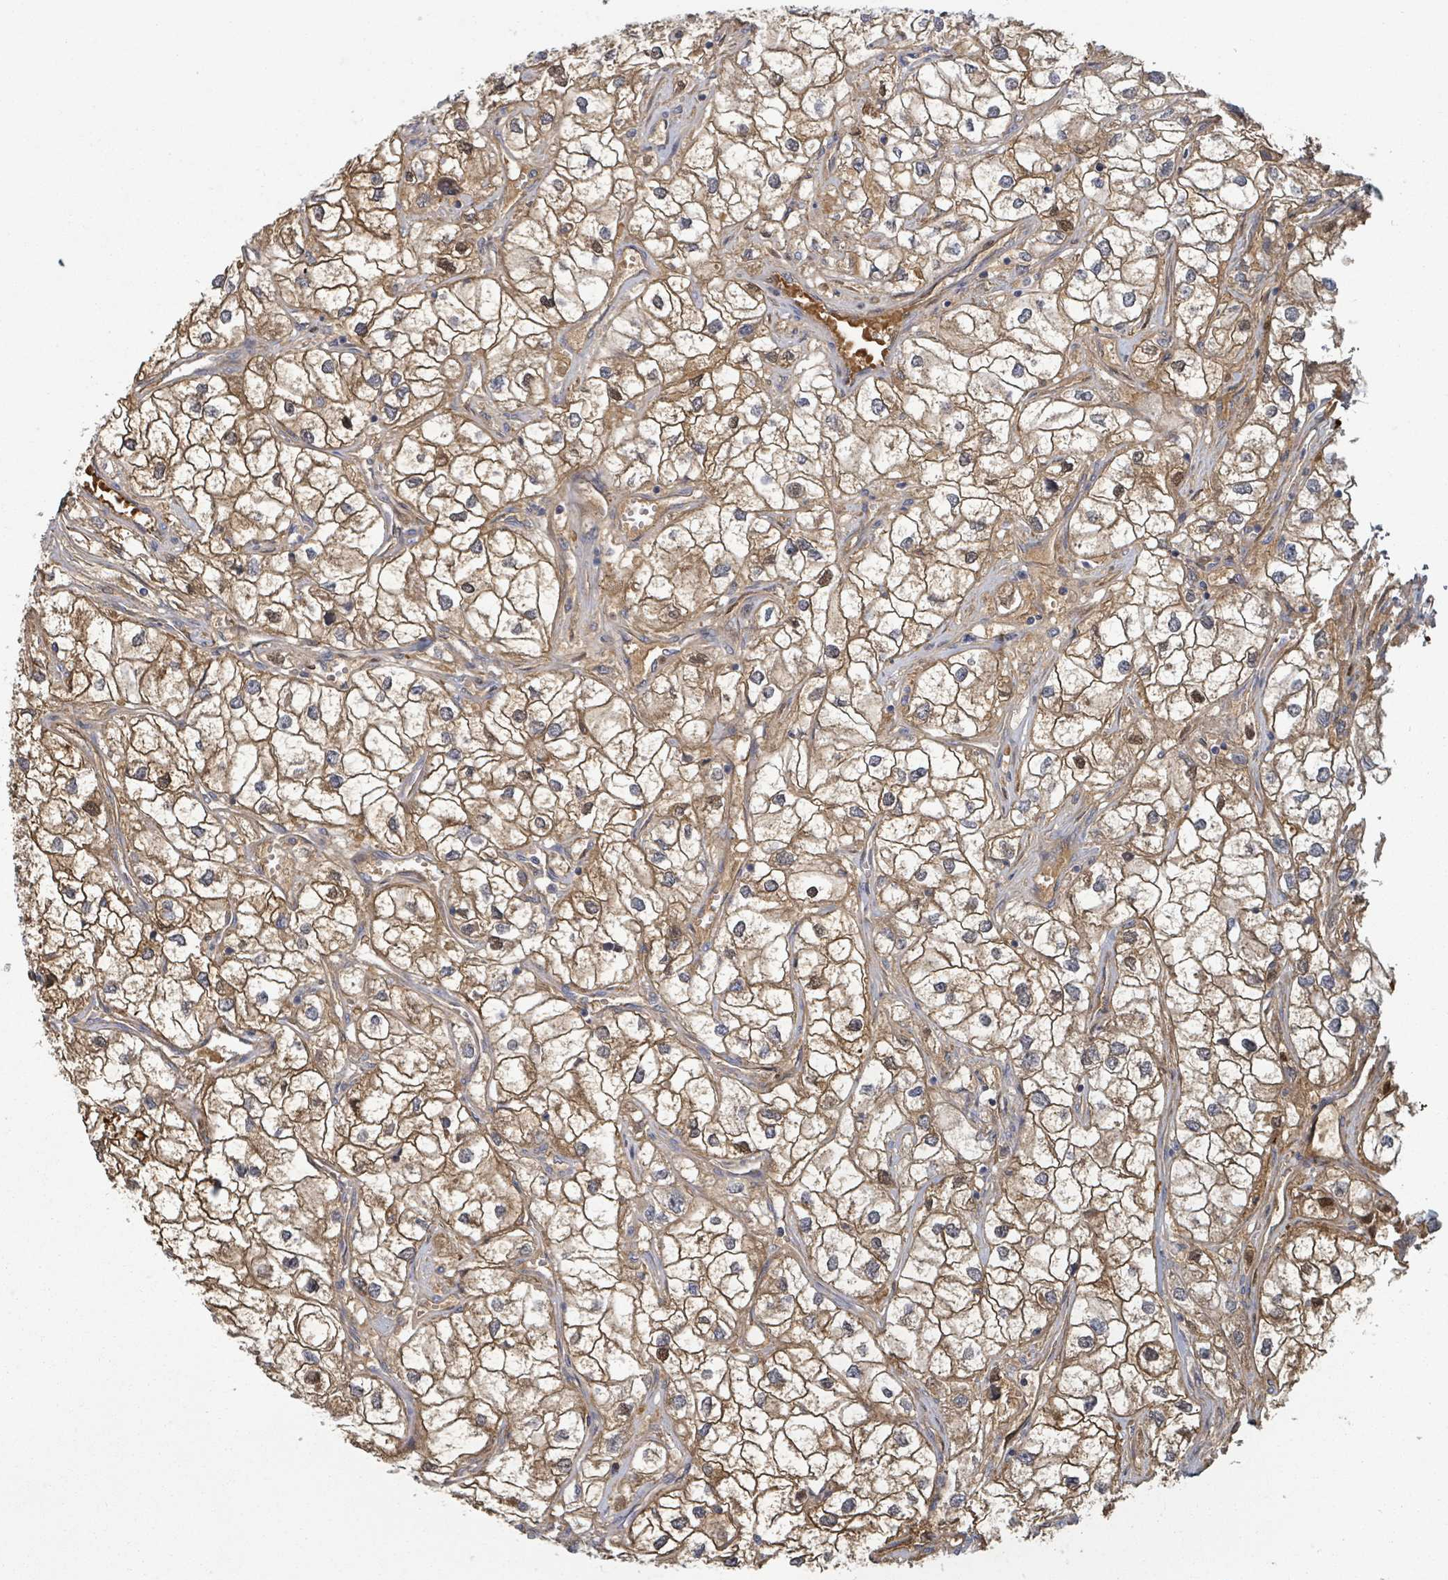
{"staining": {"intensity": "moderate", "quantity": ">75%", "location": "cytoplasmic/membranous"}, "tissue": "renal cancer", "cell_type": "Tumor cells", "image_type": "cancer", "snomed": [{"axis": "morphology", "description": "Adenocarcinoma, NOS"}, {"axis": "topography", "description": "Kidney"}], "caption": "Adenocarcinoma (renal) was stained to show a protein in brown. There is medium levels of moderate cytoplasmic/membranous staining in approximately >75% of tumor cells.", "gene": "GABBR1", "patient": {"sex": "male", "age": 59}}